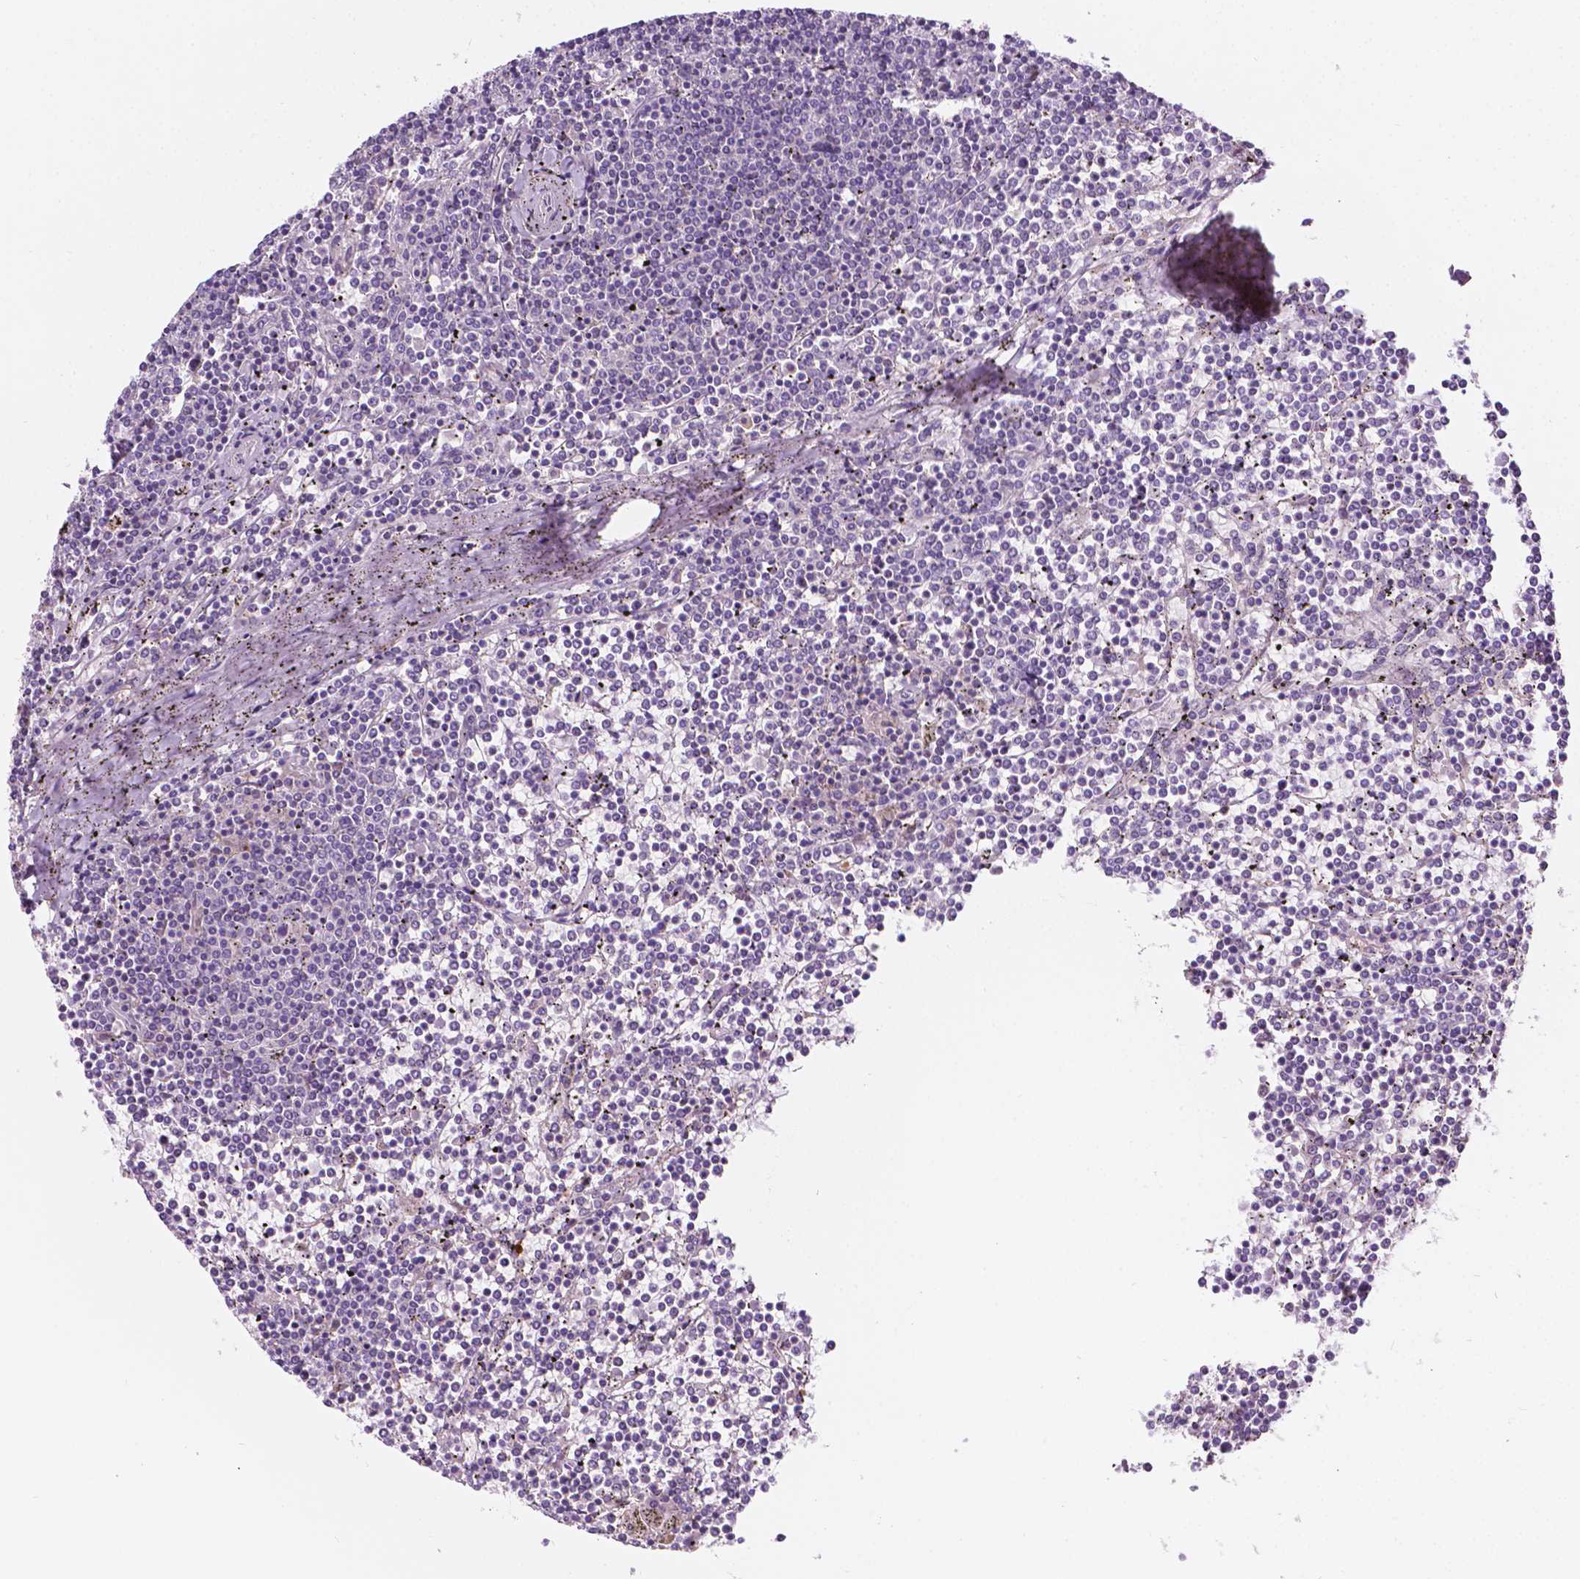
{"staining": {"intensity": "negative", "quantity": "none", "location": "none"}, "tissue": "lymphoma", "cell_type": "Tumor cells", "image_type": "cancer", "snomed": [{"axis": "morphology", "description": "Malignant lymphoma, non-Hodgkin's type, Low grade"}, {"axis": "topography", "description": "Spleen"}], "caption": "Tumor cells show no significant protein positivity in malignant lymphoma, non-Hodgkin's type (low-grade). Nuclei are stained in blue.", "gene": "NOS1AP", "patient": {"sex": "female", "age": 19}}